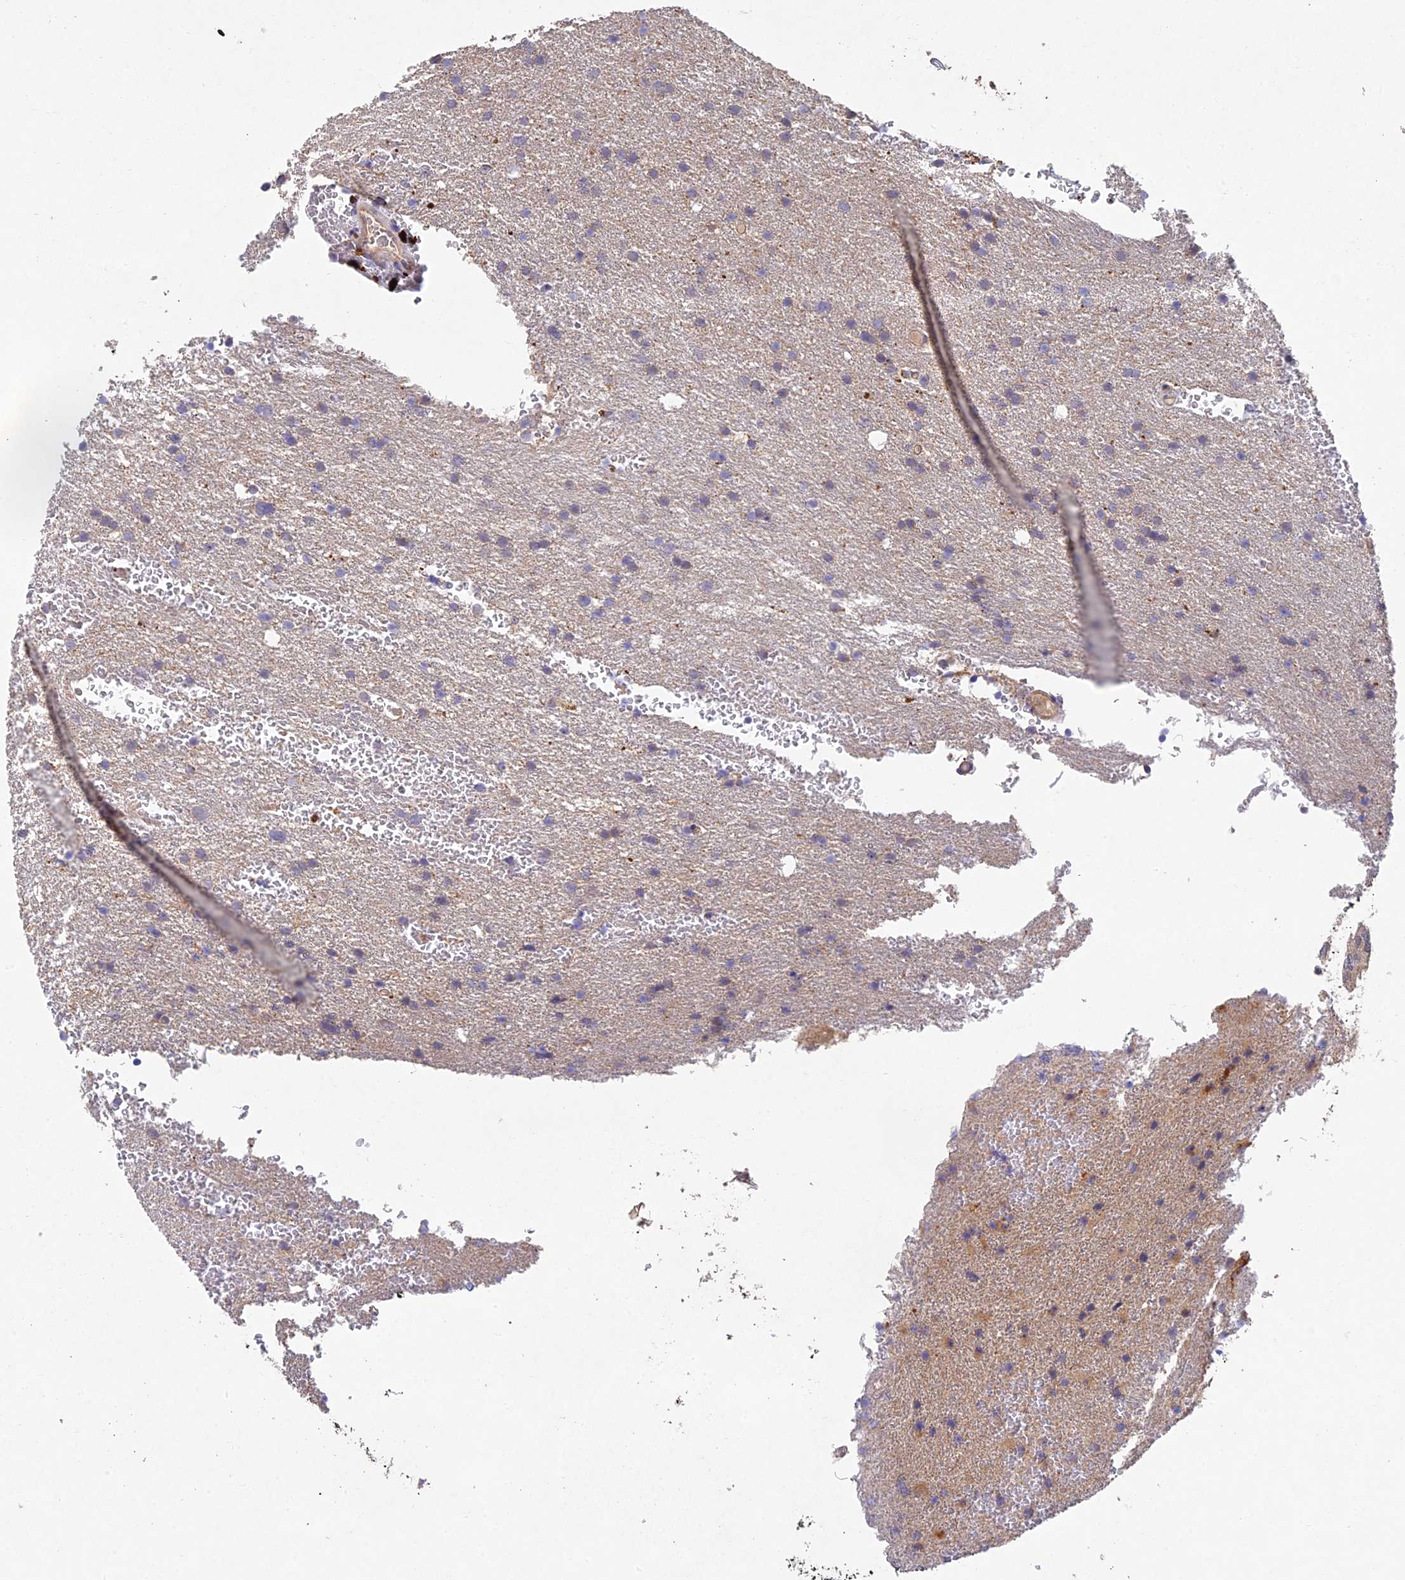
{"staining": {"intensity": "weak", "quantity": "<25%", "location": "cytoplasmic/membranous"}, "tissue": "glioma", "cell_type": "Tumor cells", "image_type": "cancer", "snomed": [{"axis": "morphology", "description": "Glioma, malignant, High grade"}, {"axis": "topography", "description": "Cerebral cortex"}], "caption": "Tumor cells are negative for protein expression in human glioma.", "gene": "NSMCE1", "patient": {"sex": "female", "age": 36}}